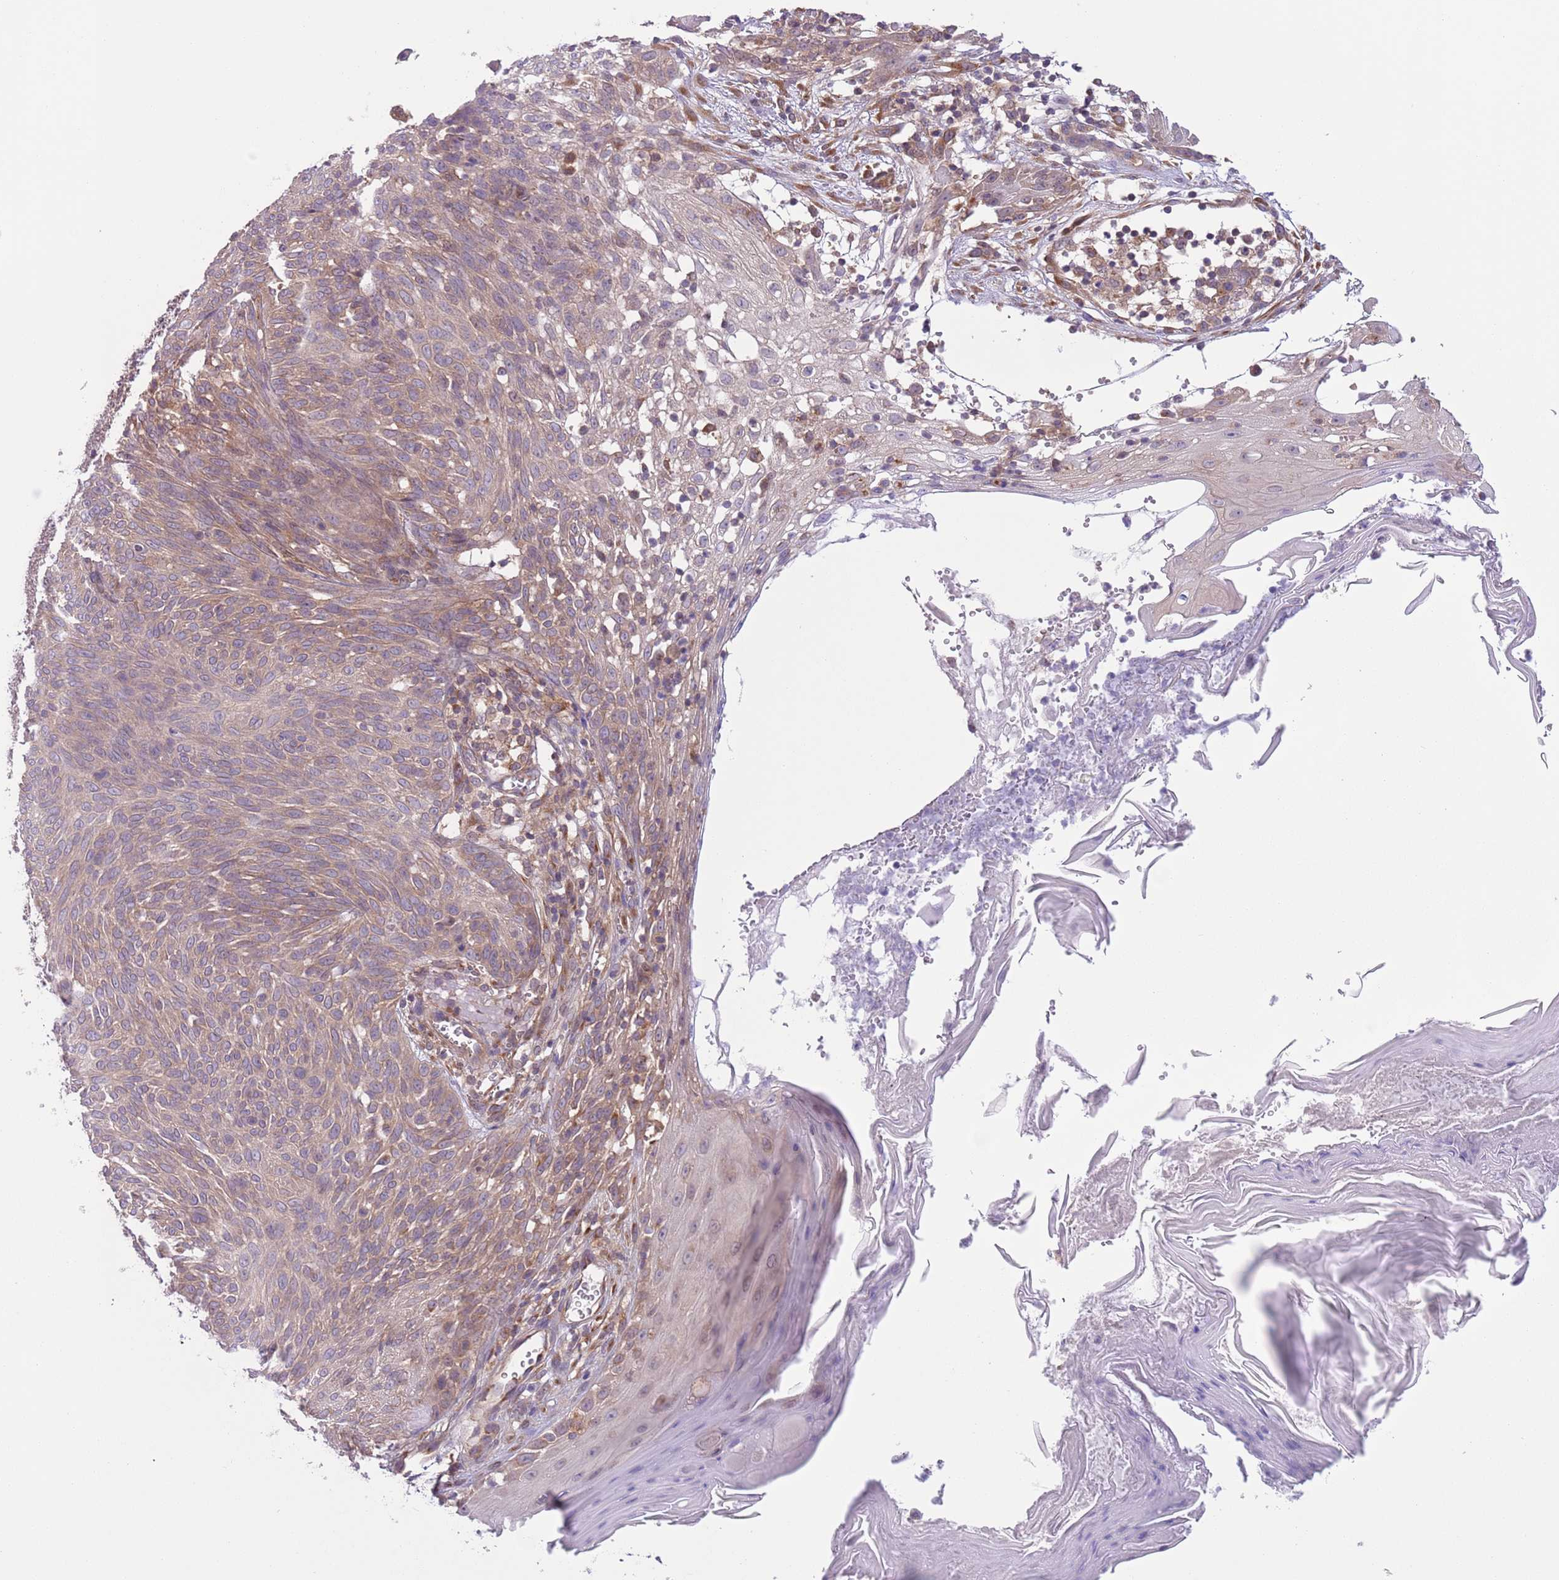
{"staining": {"intensity": "weak", "quantity": "25%-75%", "location": "cytoplasmic/membranous"}, "tissue": "skin cancer", "cell_type": "Tumor cells", "image_type": "cancer", "snomed": [{"axis": "morphology", "description": "Basal cell carcinoma"}, {"axis": "topography", "description": "Skin"}], "caption": "Immunohistochemistry image of neoplastic tissue: skin cancer stained using IHC reveals low levels of weak protein expression localized specifically in the cytoplasmic/membranous of tumor cells, appearing as a cytoplasmic/membranous brown color.", "gene": "COPE", "patient": {"sex": "female", "age": 86}}